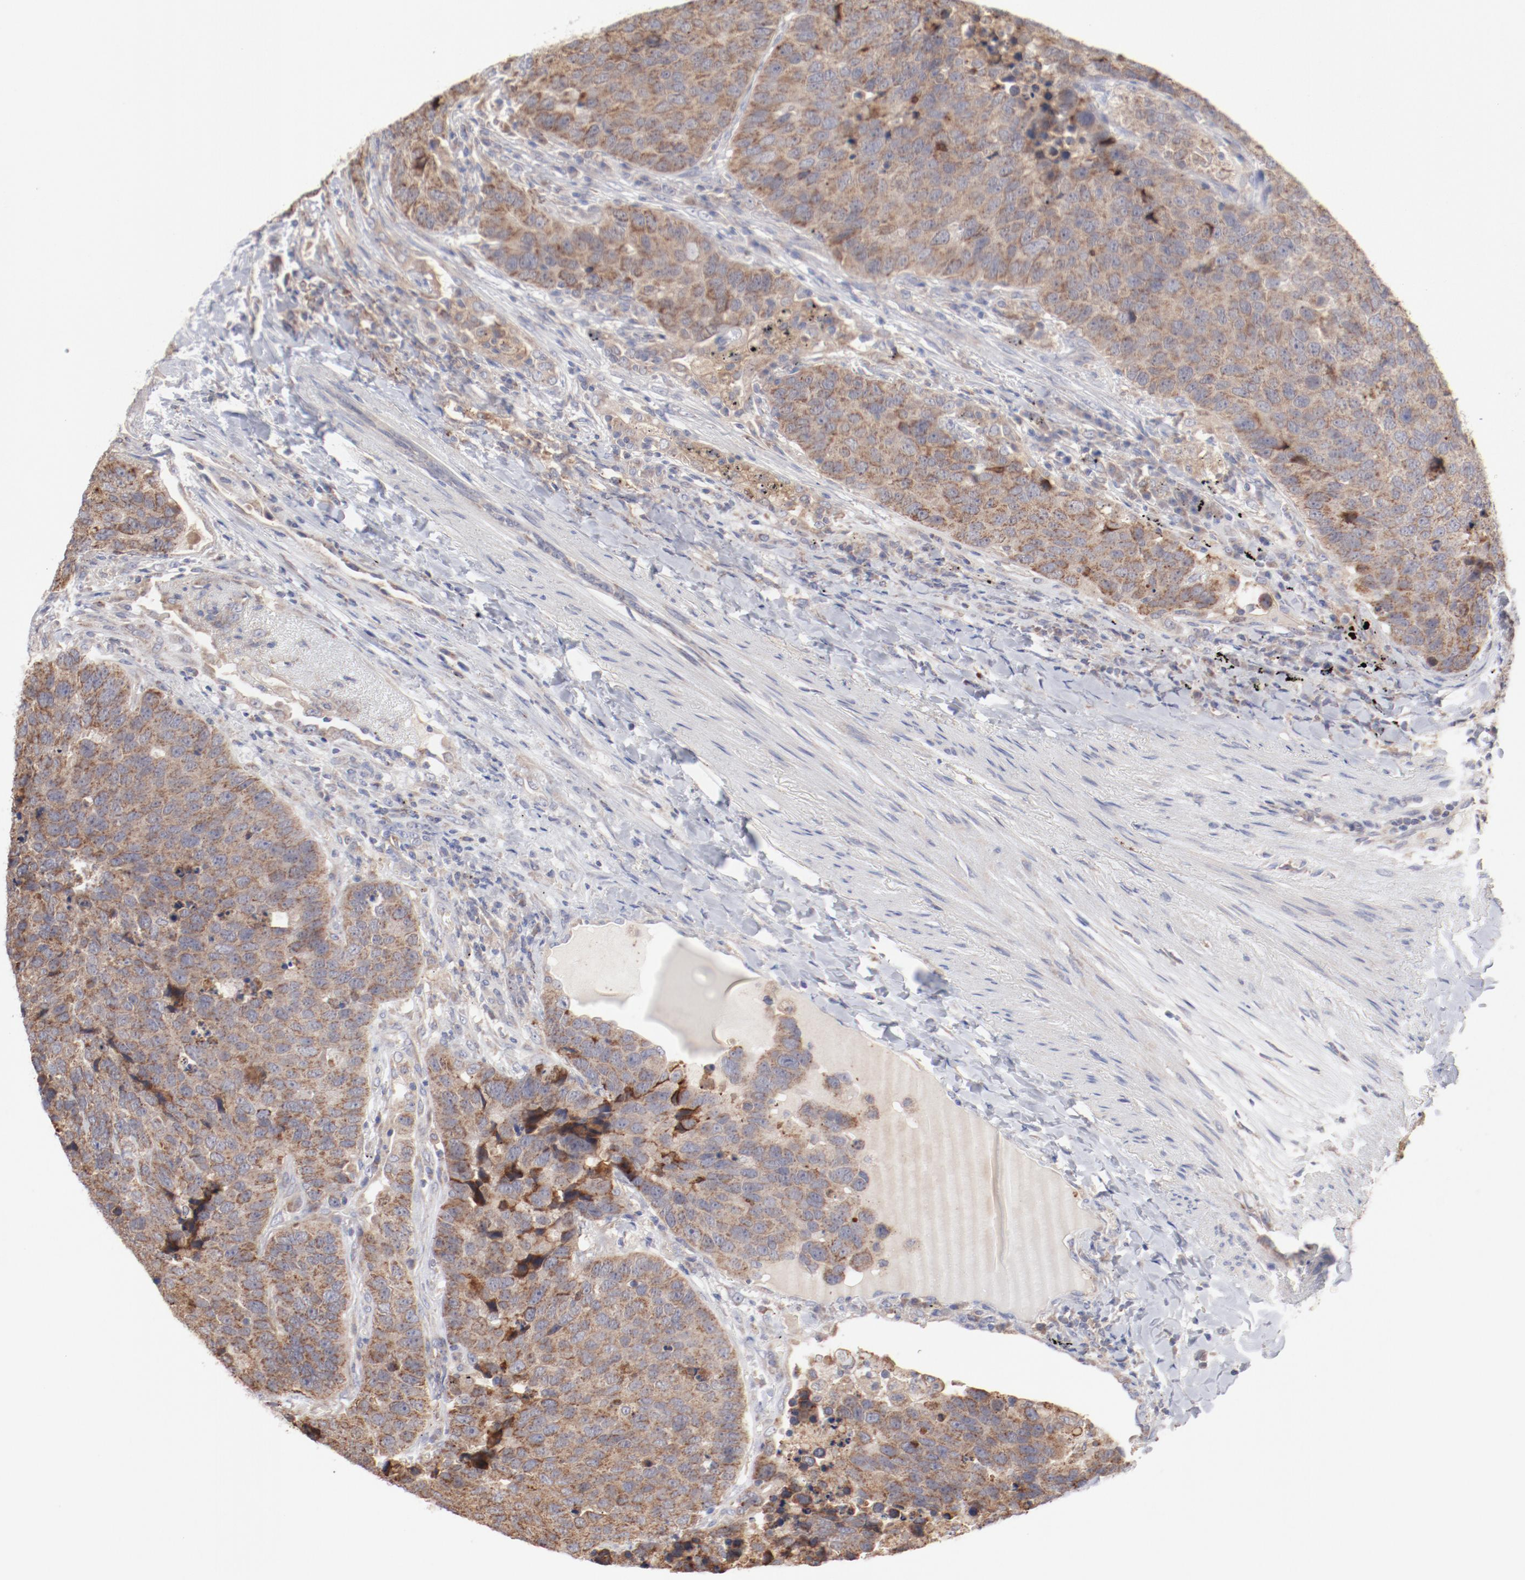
{"staining": {"intensity": "weak", "quantity": ">75%", "location": "cytoplasmic/membranous"}, "tissue": "carcinoid", "cell_type": "Tumor cells", "image_type": "cancer", "snomed": [{"axis": "morphology", "description": "Carcinoid, malignant, NOS"}, {"axis": "topography", "description": "Lung"}], "caption": "The histopathology image exhibits a brown stain indicating the presence of a protein in the cytoplasmic/membranous of tumor cells in carcinoid.", "gene": "PPFIBP2", "patient": {"sex": "male", "age": 60}}